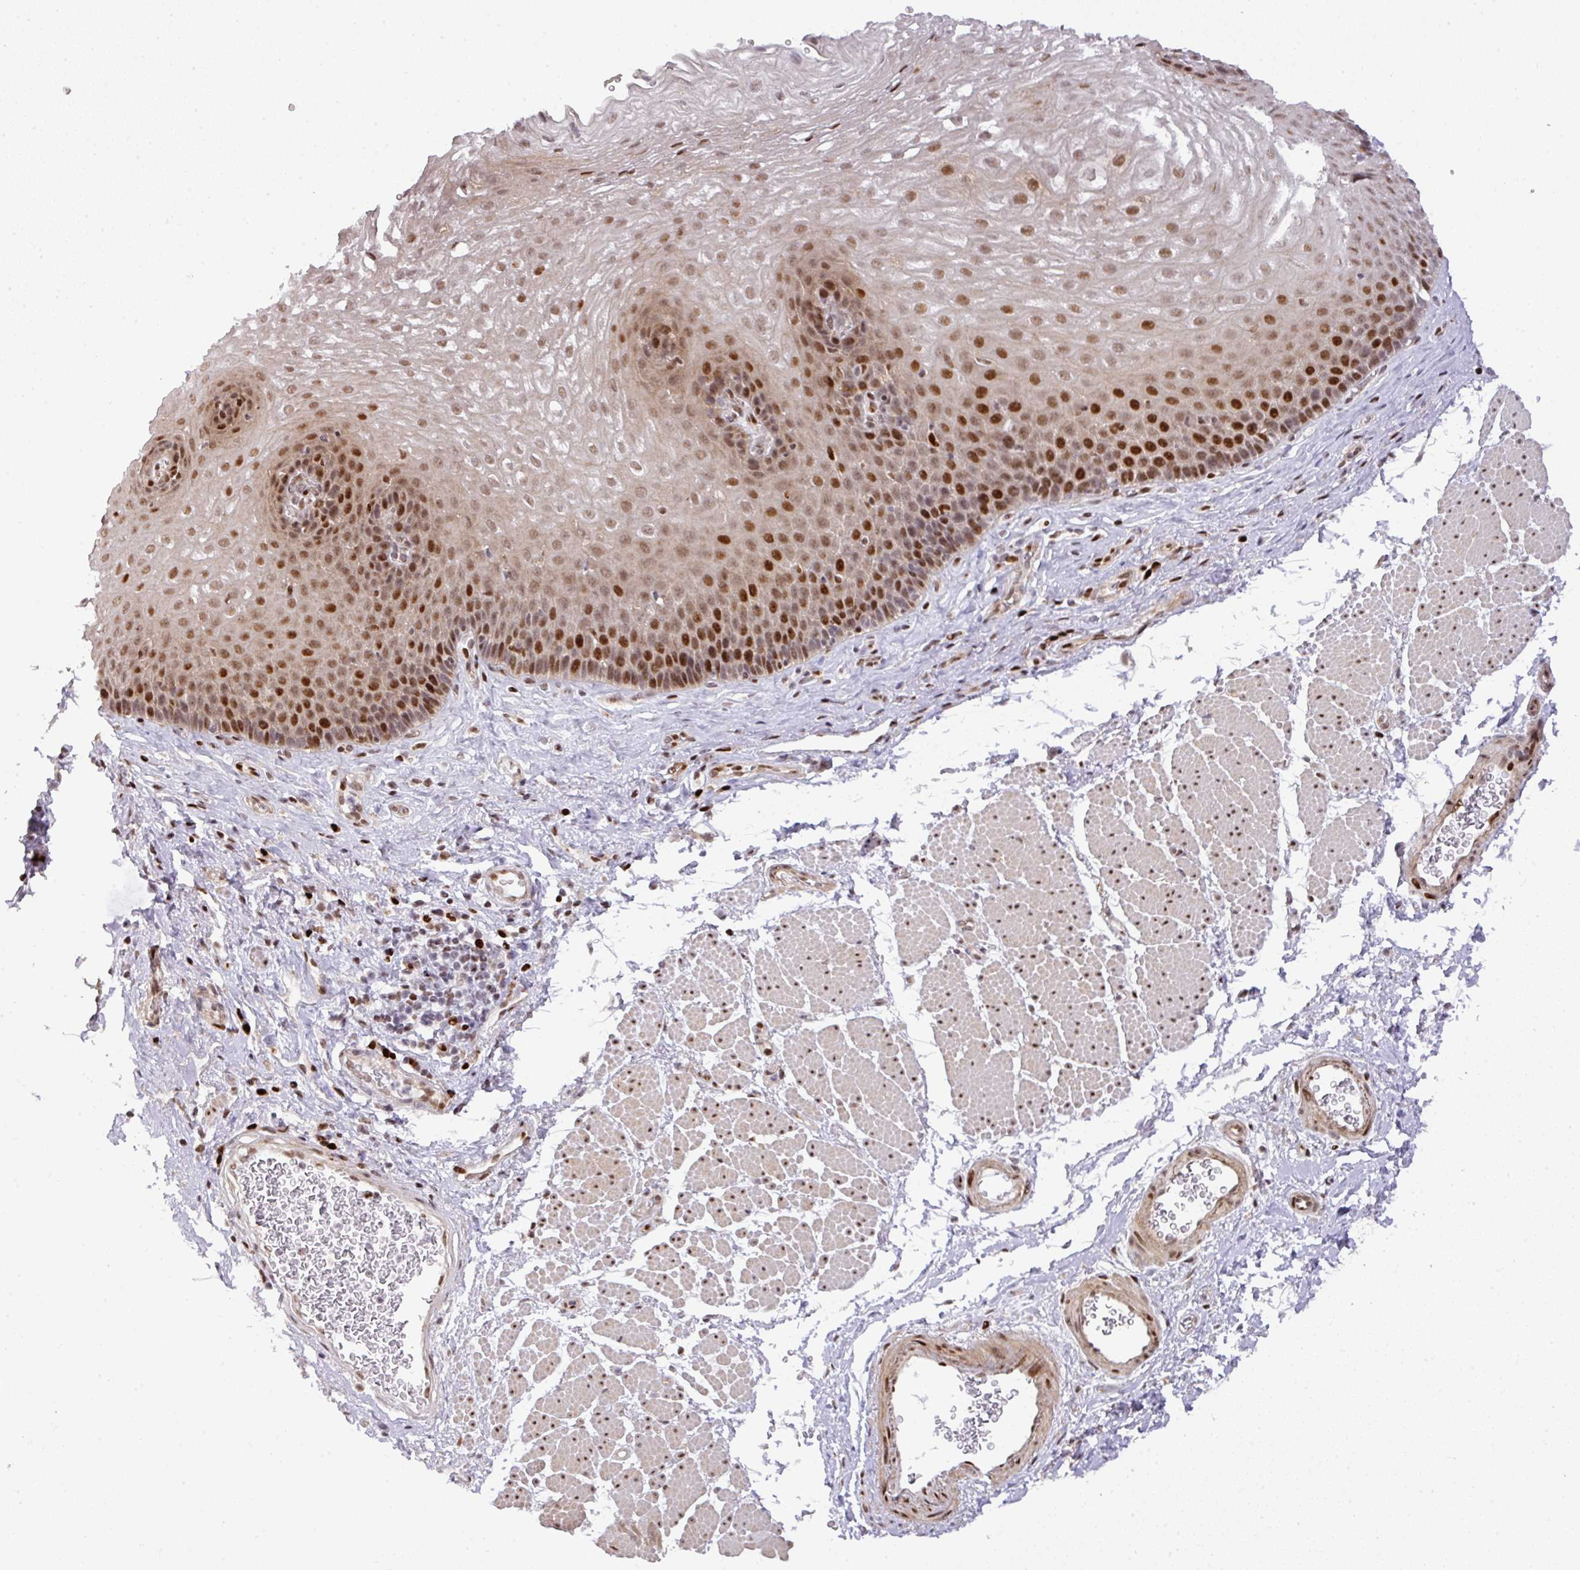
{"staining": {"intensity": "strong", "quantity": "25%-75%", "location": "nuclear"}, "tissue": "esophagus", "cell_type": "Squamous epithelial cells", "image_type": "normal", "snomed": [{"axis": "morphology", "description": "Normal tissue, NOS"}, {"axis": "topography", "description": "Esophagus"}], "caption": "Protein expression analysis of normal human esophagus reveals strong nuclear positivity in about 25%-75% of squamous epithelial cells. The protein is stained brown, and the nuclei are stained in blue (DAB (3,3'-diaminobenzidine) IHC with brightfield microscopy, high magnification).", "gene": "MYSM1", "patient": {"sex": "female", "age": 66}}